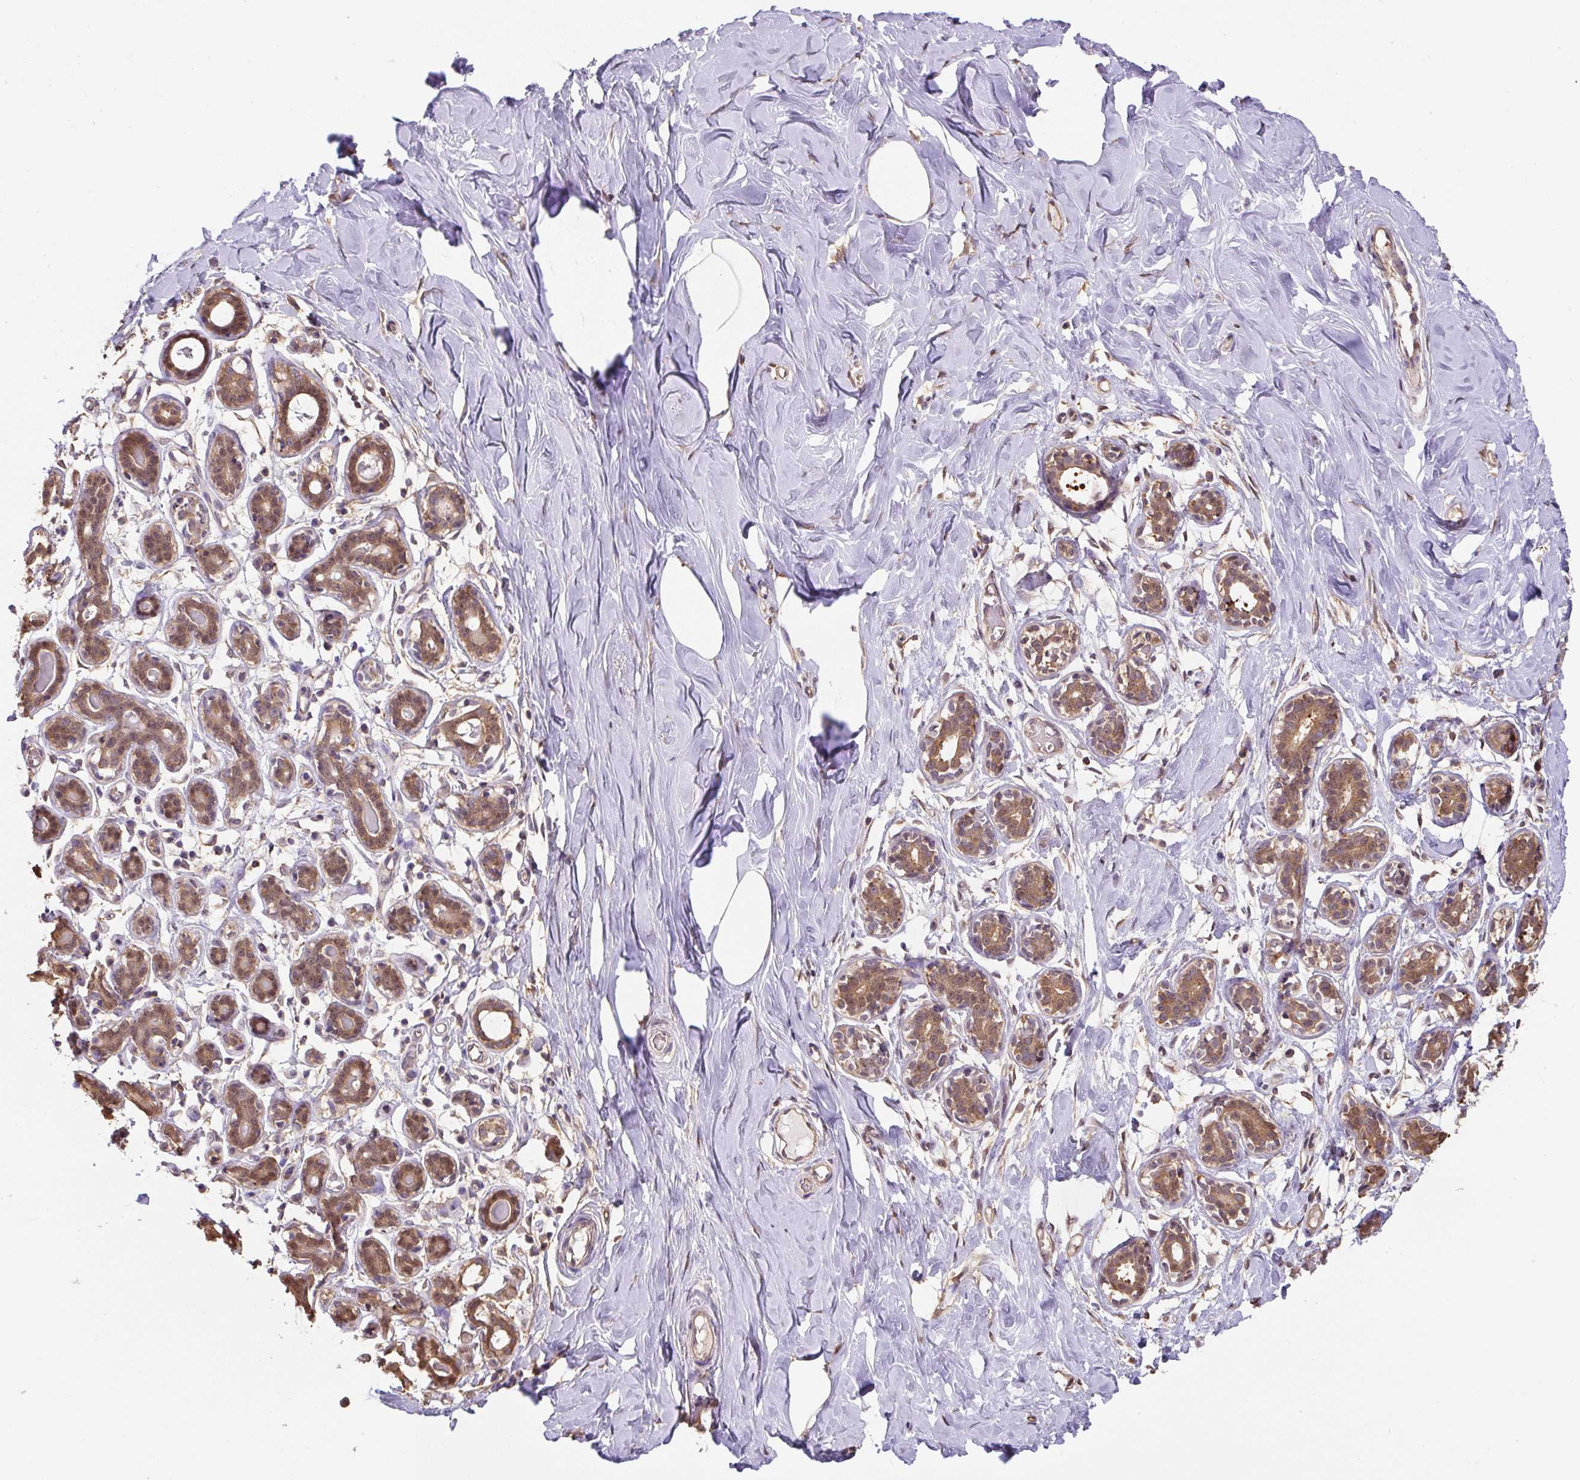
{"staining": {"intensity": "negative", "quantity": "none", "location": "none"}, "tissue": "breast", "cell_type": "Adipocytes", "image_type": "normal", "snomed": [{"axis": "morphology", "description": "Normal tissue, NOS"}, {"axis": "topography", "description": "Breast"}], "caption": "This image is of normal breast stained with immunohistochemistry (IHC) to label a protein in brown with the nuclei are counter-stained blue. There is no expression in adipocytes. (DAB (3,3'-diaminobenzidine) IHC, high magnification).", "gene": "ST13", "patient": {"sex": "female", "age": 27}}